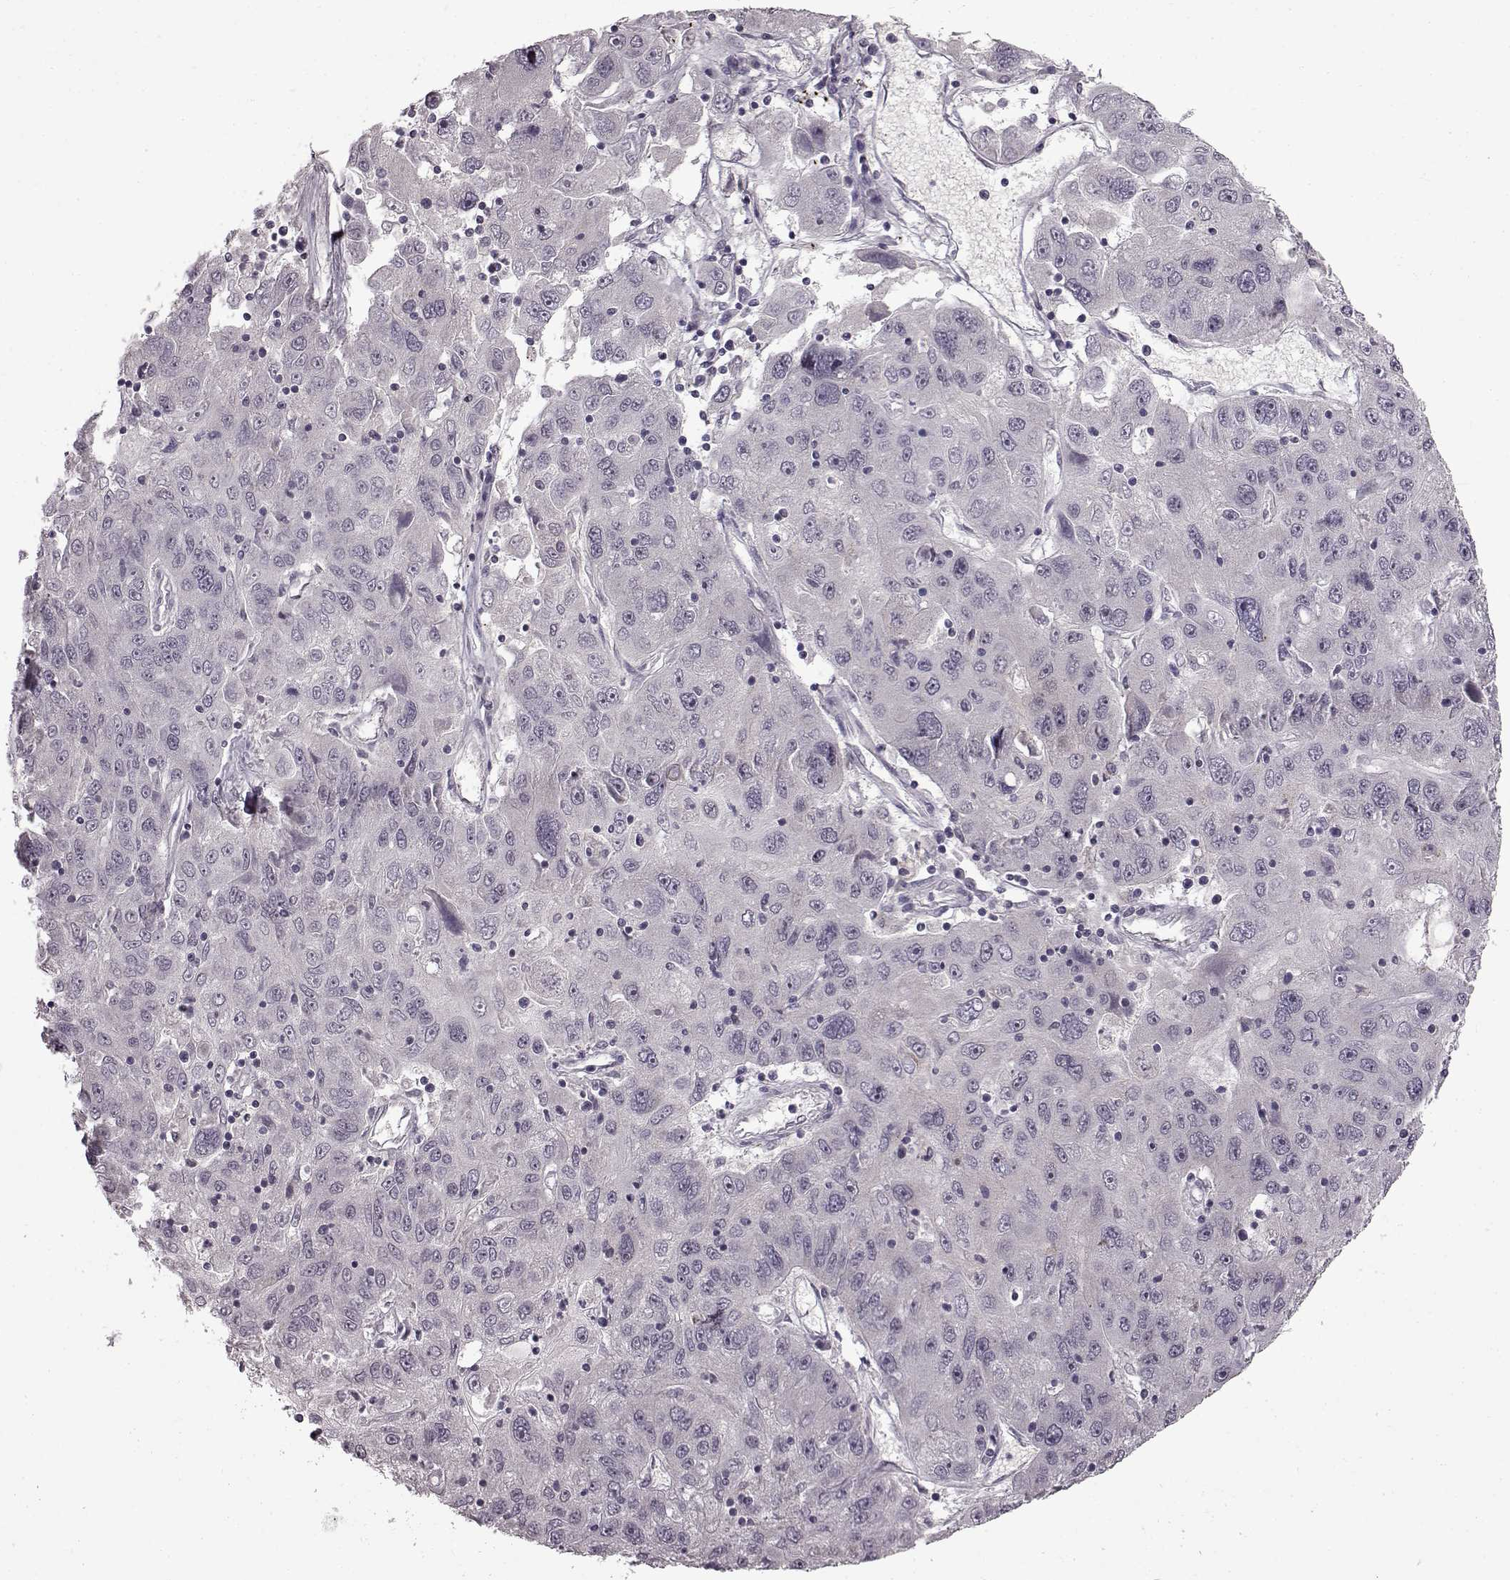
{"staining": {"intensity": "negative", "quantity": "none", "location": "none"}, "tissue": "stomach cancer", "cell_type": "Tumor cells", "image_type": "cancer", "snomed": [{"axis": "morphology", "description": "Adenocarcinoma, NOS"}, {"axis": "topography", "description": "Stomach"}], "caption": "A high-resolution histopathology image shows immunohistochemistry staining of adenocarcinoma (stomach), which demonstrates no significant staining in tumor cells.", "gene": "B3GNT6", "patient": {"sex": "male", "age": 56}}